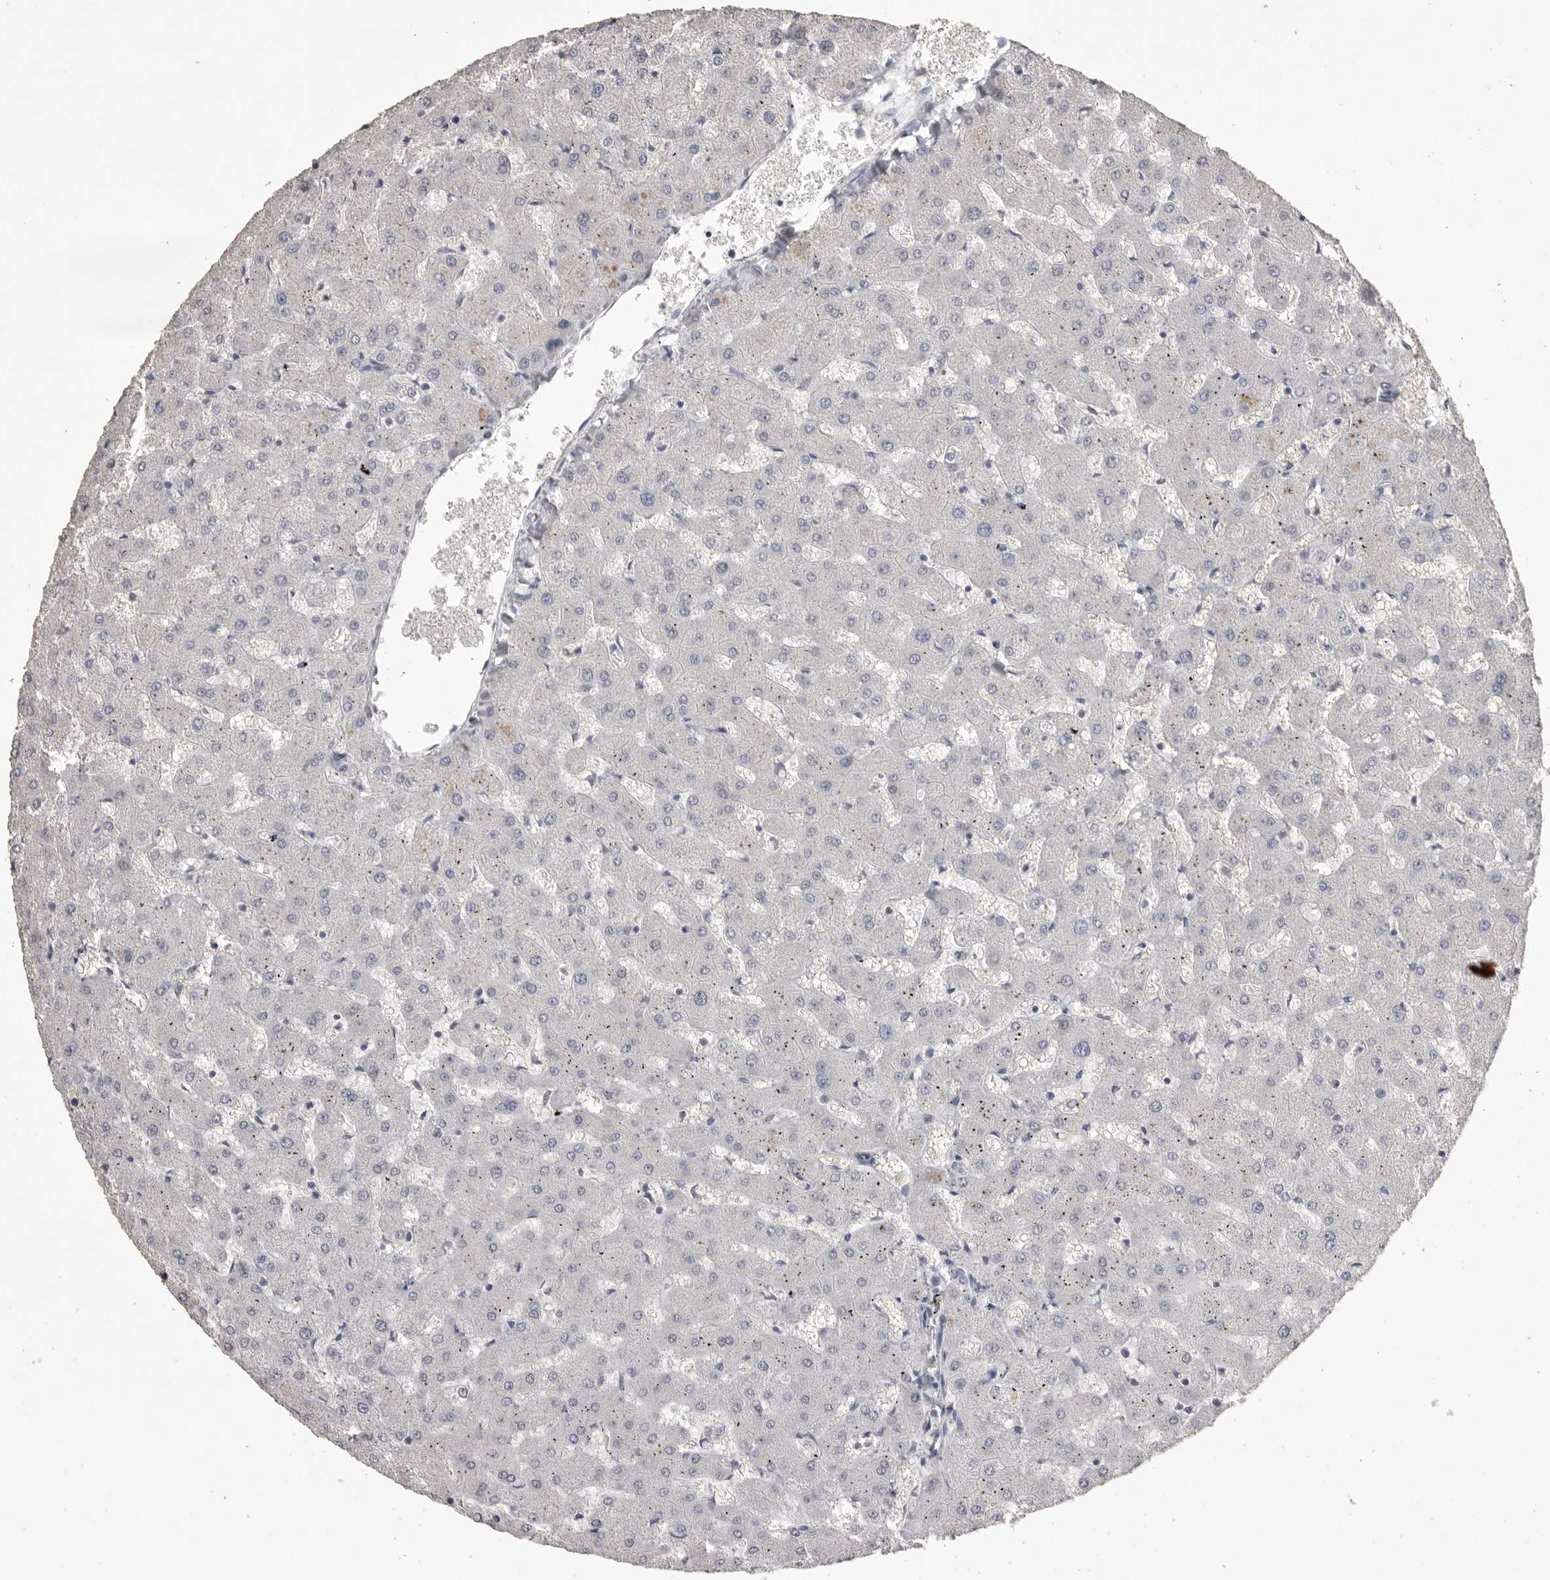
{"staining": {"intensity": "negative", "quantity": "none", "location": "none"}, "tissue": "liver", "cell_type": "Cholangiocytes", "image_type": "normal", "snomed": [{"axis": "morphology", "description": "Normal tissue, NOS"}, {"axis": "topography", "description": "Liver"}], "caption": "This is a image of IHC staining of normal liver, which shows no positivity in cholangiocytes.", "gene": "MMP7", "patient": {"sex": "female", "age": 63}}